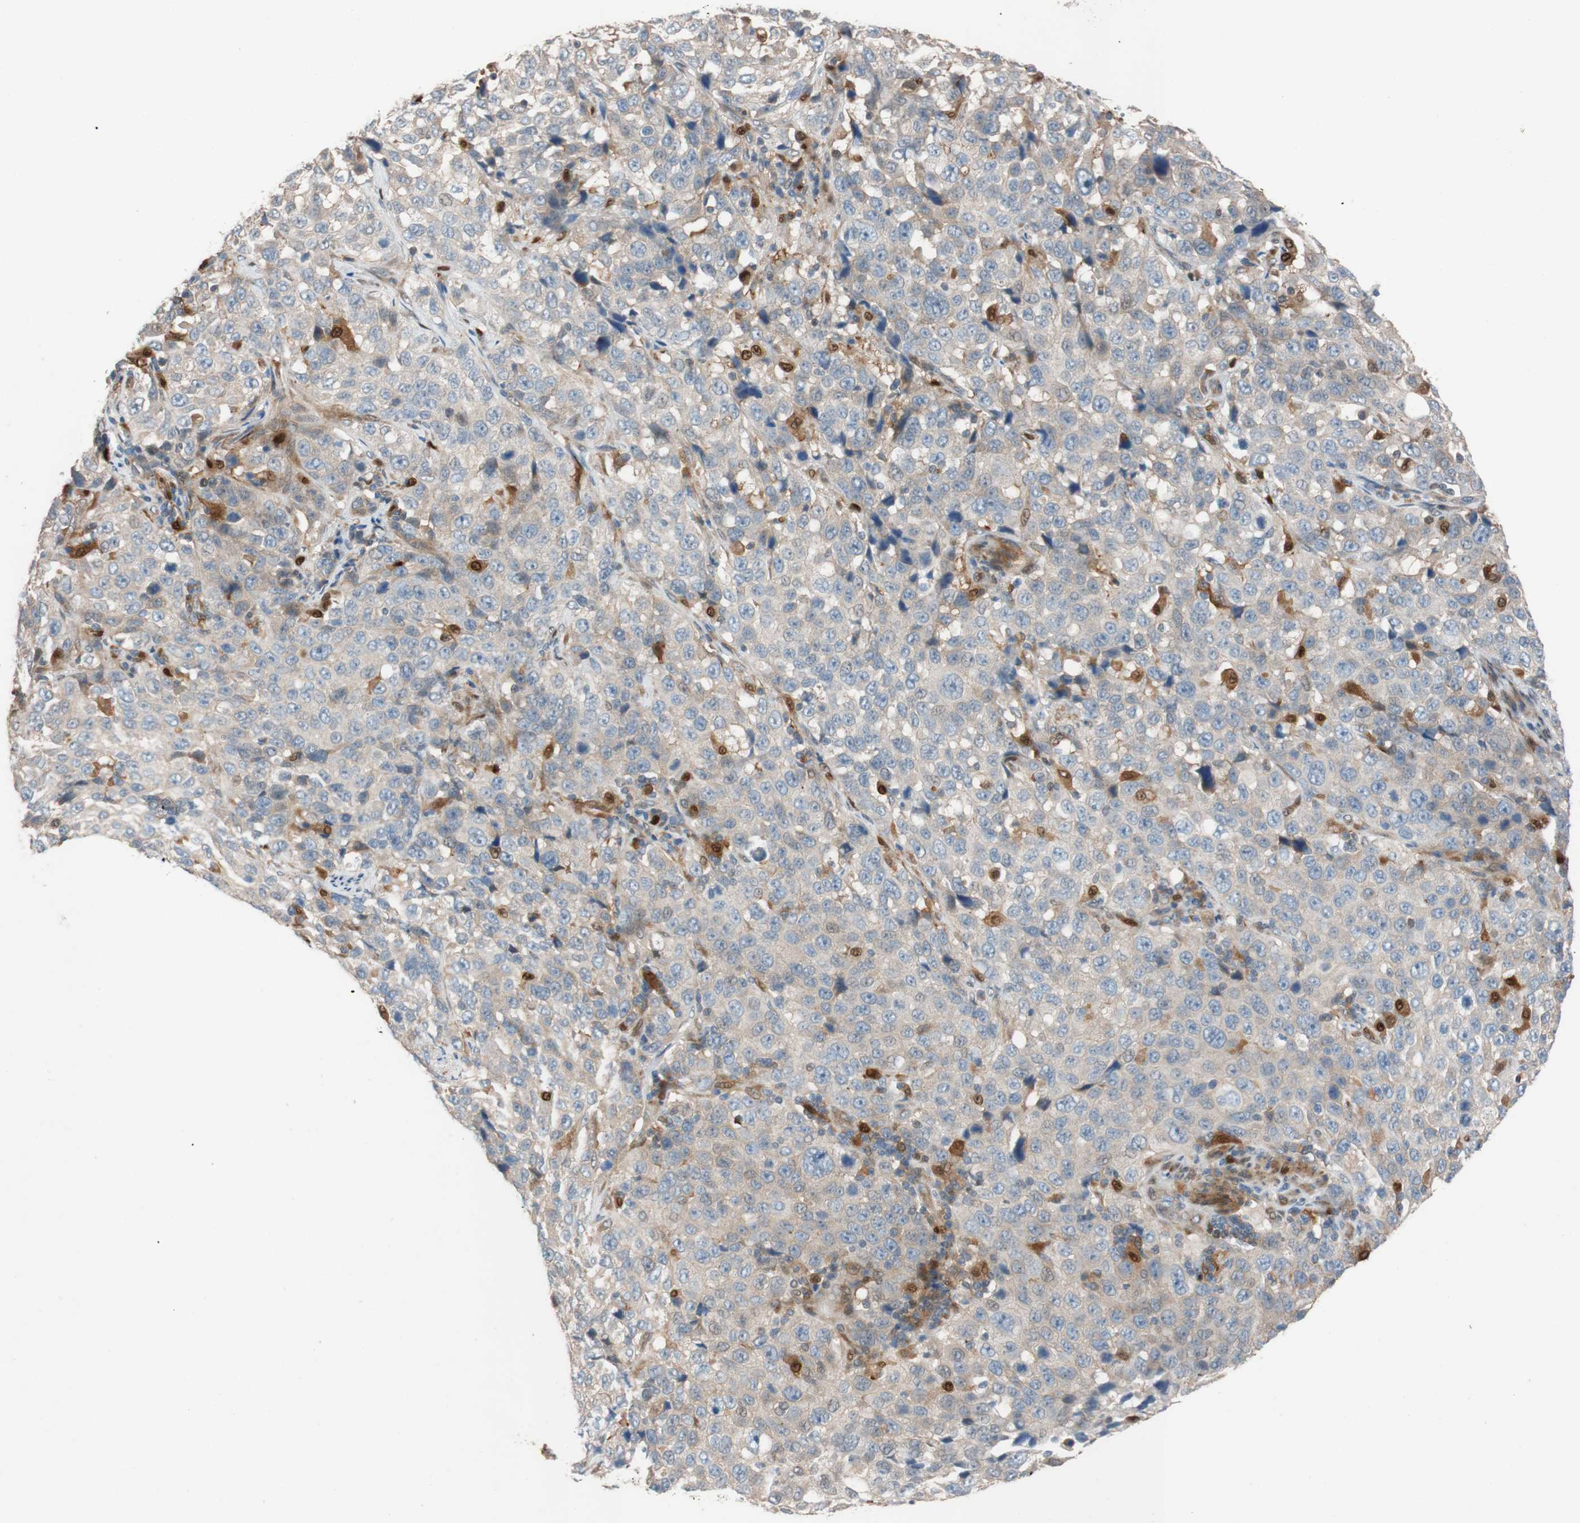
{"staining": {"intensity": "weak", "quantity": ">75%", "location": "cytoplasmic/membranous"}, "tissue": "stomach cancer", "cell_type": "Tumor cells", "image_type": "cancer", "snomed": [{"axis": "morphology", "description": "Normal tissue, NOS"}, {"axis": "morphology", "description": "Adenocarcinoma, NOS"}, {"axis": "topography", "description": "Stomach"}], "caption": "Brown immunohistochemical staining in stomach cancer reveals weak cytoplasmic/membranous positivity in approximately >75% of tumor cells.", "gene": "FAAH", "patient": {"sex": "male", "age": 48}}